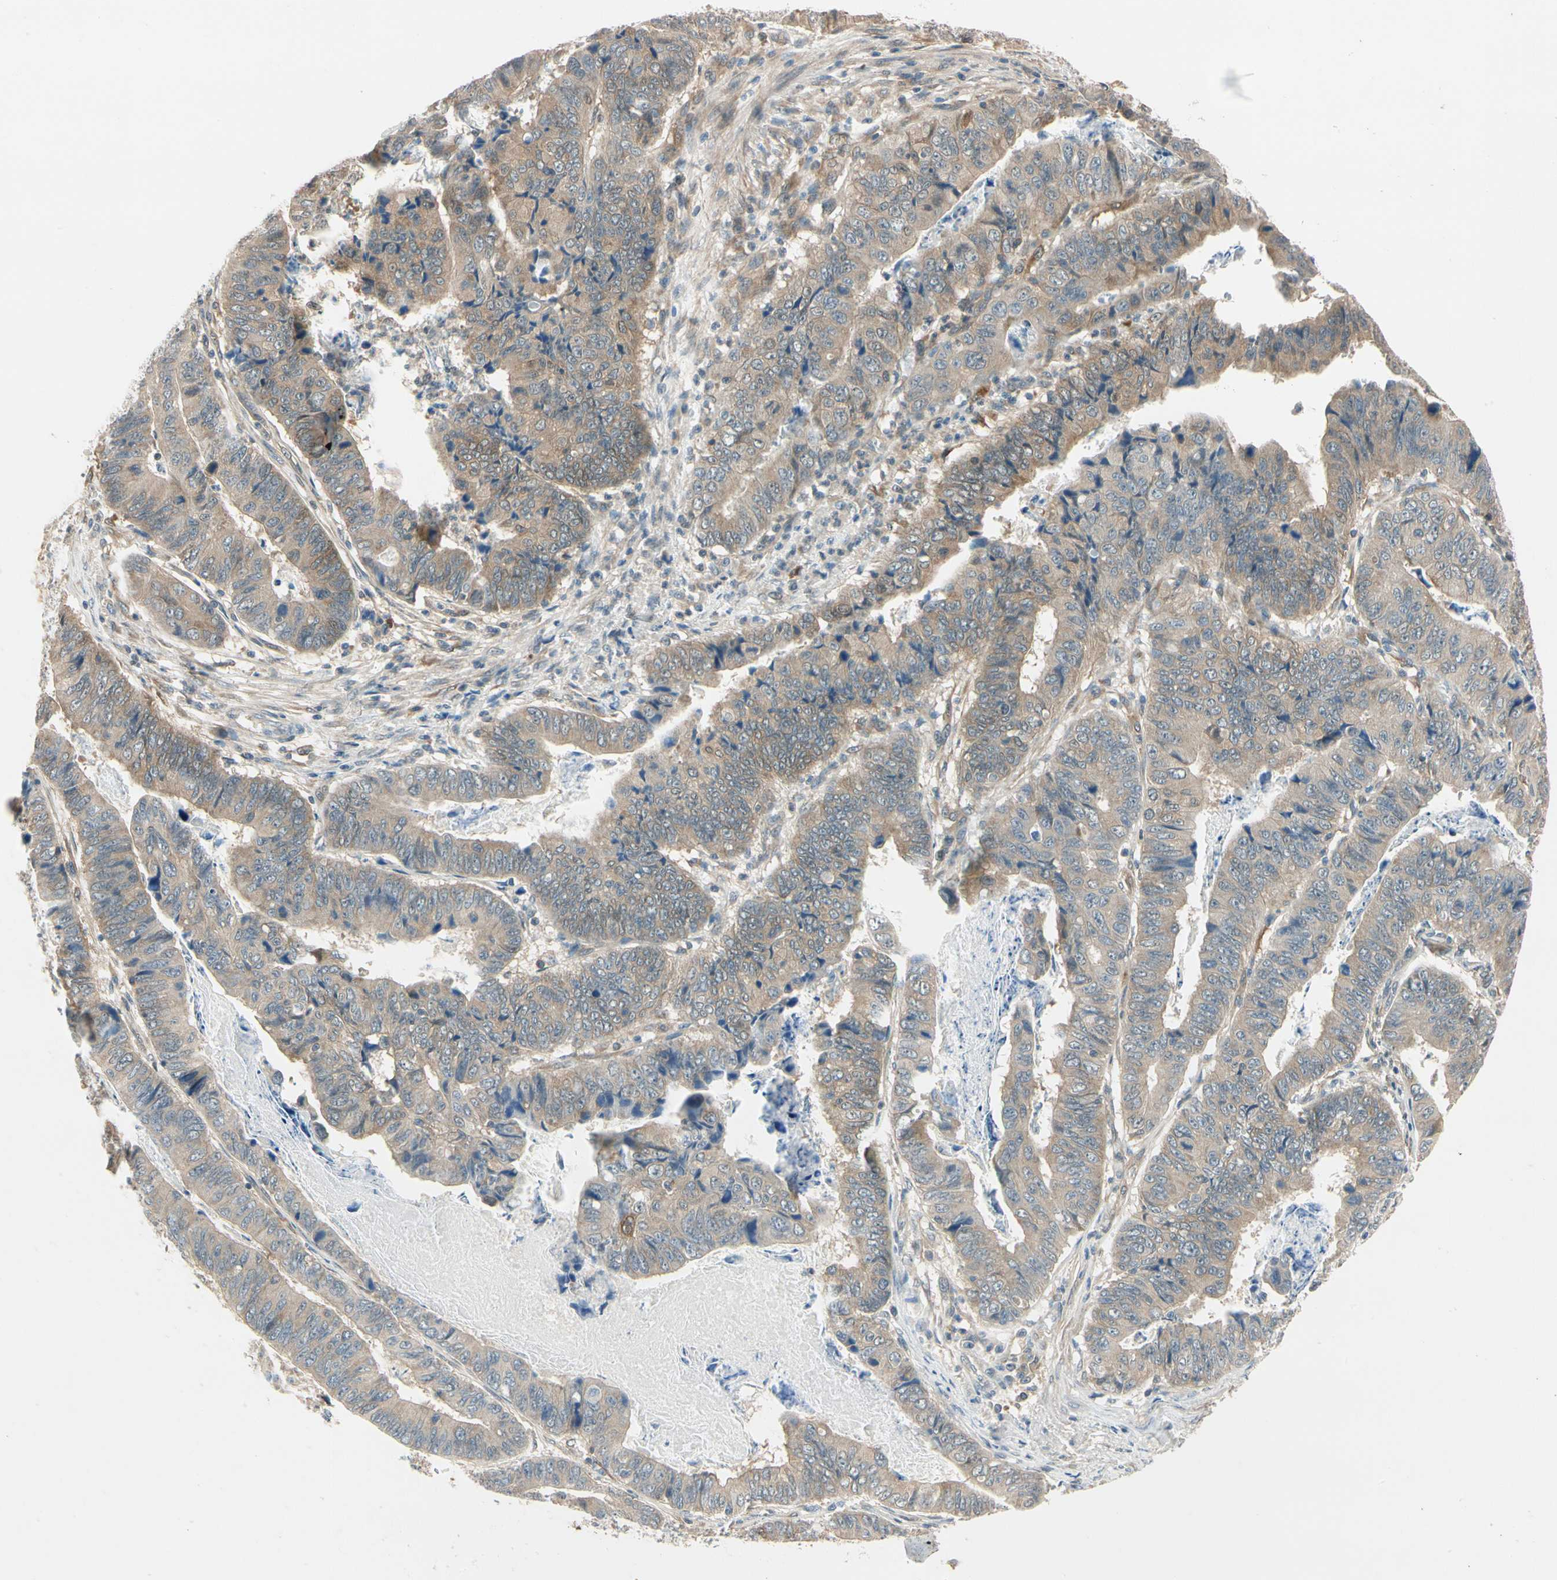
{"staining": {"intensity": "moderate", "quantity": ">75%", "location": "cytoplasmic/membranous"}, "tissue": "stomach cancer", "cell_type": "Tumor cells", "image_type": "cancer", "snomed": [{"axis": "morphology", "description": "Adenocarcinoma, NOS"}, {"axis": "topography", "description": "Stomach, lower"}], "caption": "DAB immunohistochemical staining of stomach cancer (adenocarcinoma) reveals moderate cytoplasmic/membranous protein positivity in about >75% of tumor cells.", "gene": "WIPI1", "patient": {"sex": "male", "age": 77}}